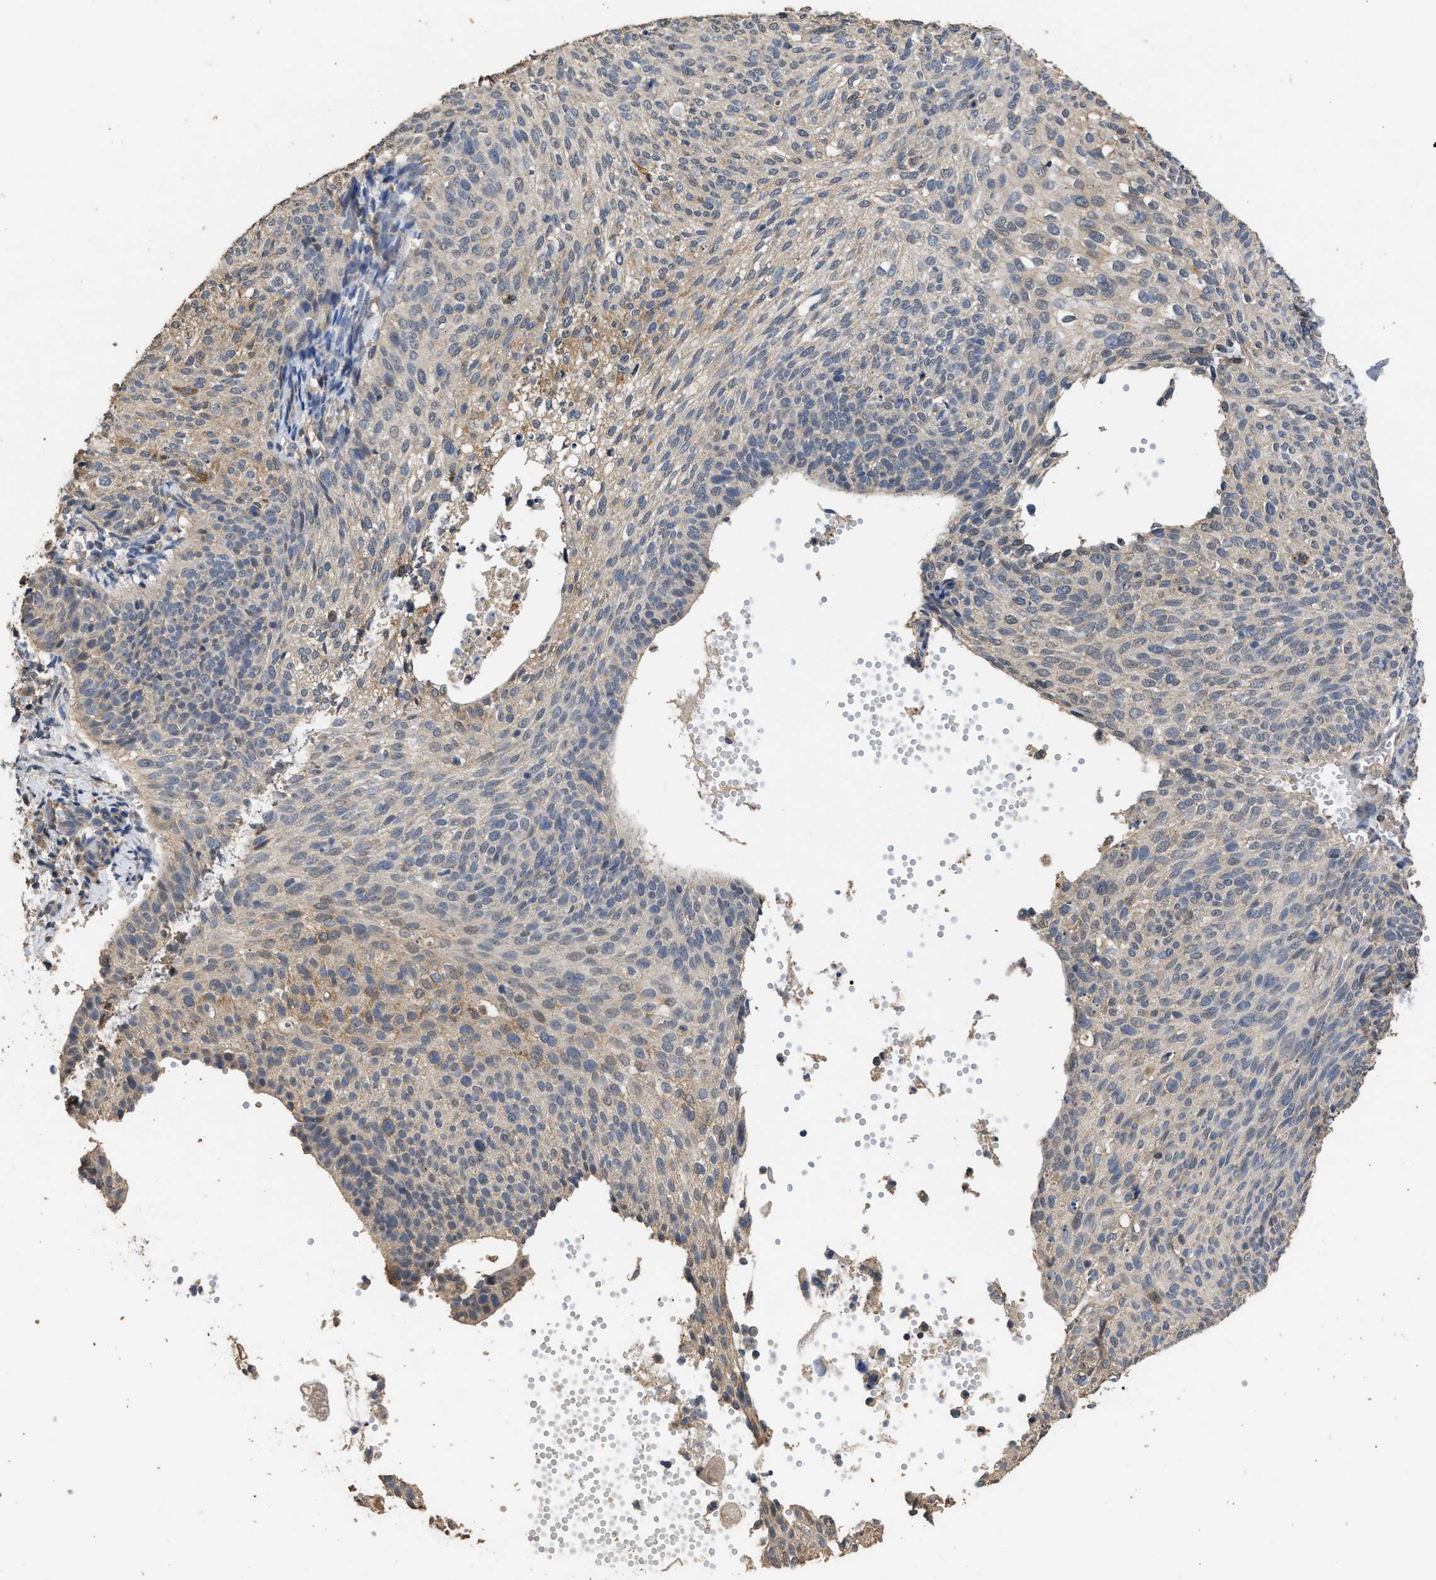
{"staining": {"intensity": "moderate", "quantity": "<25%", "location": "cytoplasmic/membranous"}, "tissue": "cervical cancer", "cell_type": "Tumor cells", "image_type": "cancer", "snomed": [{"axis": "morphology", "description": "Squamous cell carcinoma, NOS"}, {"axis": "topography", "description": "Cervix"}], "caption": "Cervical cancer stained with a brown dye exhibits moderate cytoplasmic/membranous positive expression in approximately <25% of tumor cells.", "gene": "SPINT2", "patient": {"sex": "female", "age": 70}}